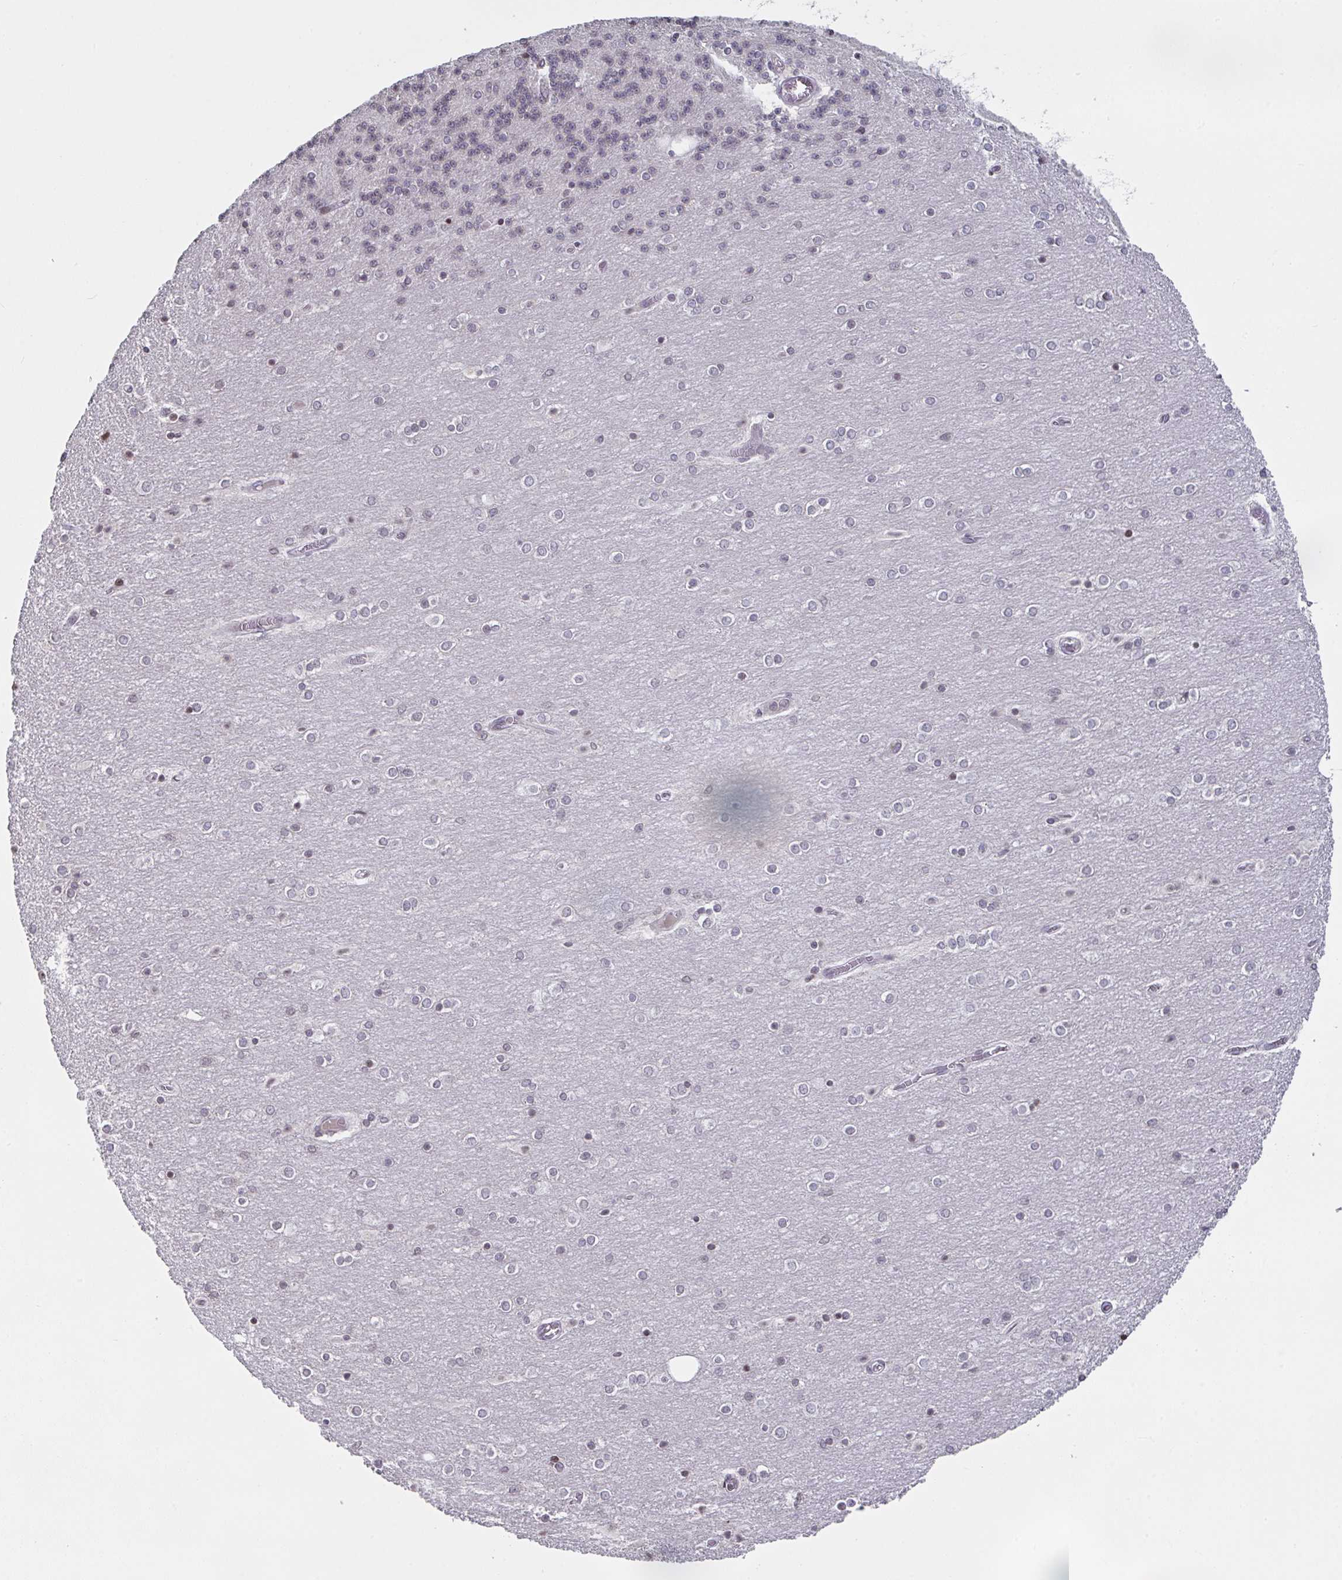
{"staining": {"intensity": "moderate", "quantity": "25%-75%", "location": "nuclear"}, "tissue": "cerebellum", "cell_type": "Cells in granular layer", "image_type": "normal", "snomed": [{"axis": "morphology", "description": "Normal tissue, NOS"}, {"axis": "topography", "description": "Cerebellum"}], "caption": "Immunohistochemistry (IHC) photomicrograph of normal cerebellum stained for a protein (brown), which reveals medium levels of moderate nuclear expression in about 25%-75% of cells in granular layer.", "gene": "PCDHB8", "patient": {"sex": "female", "age": 54}}